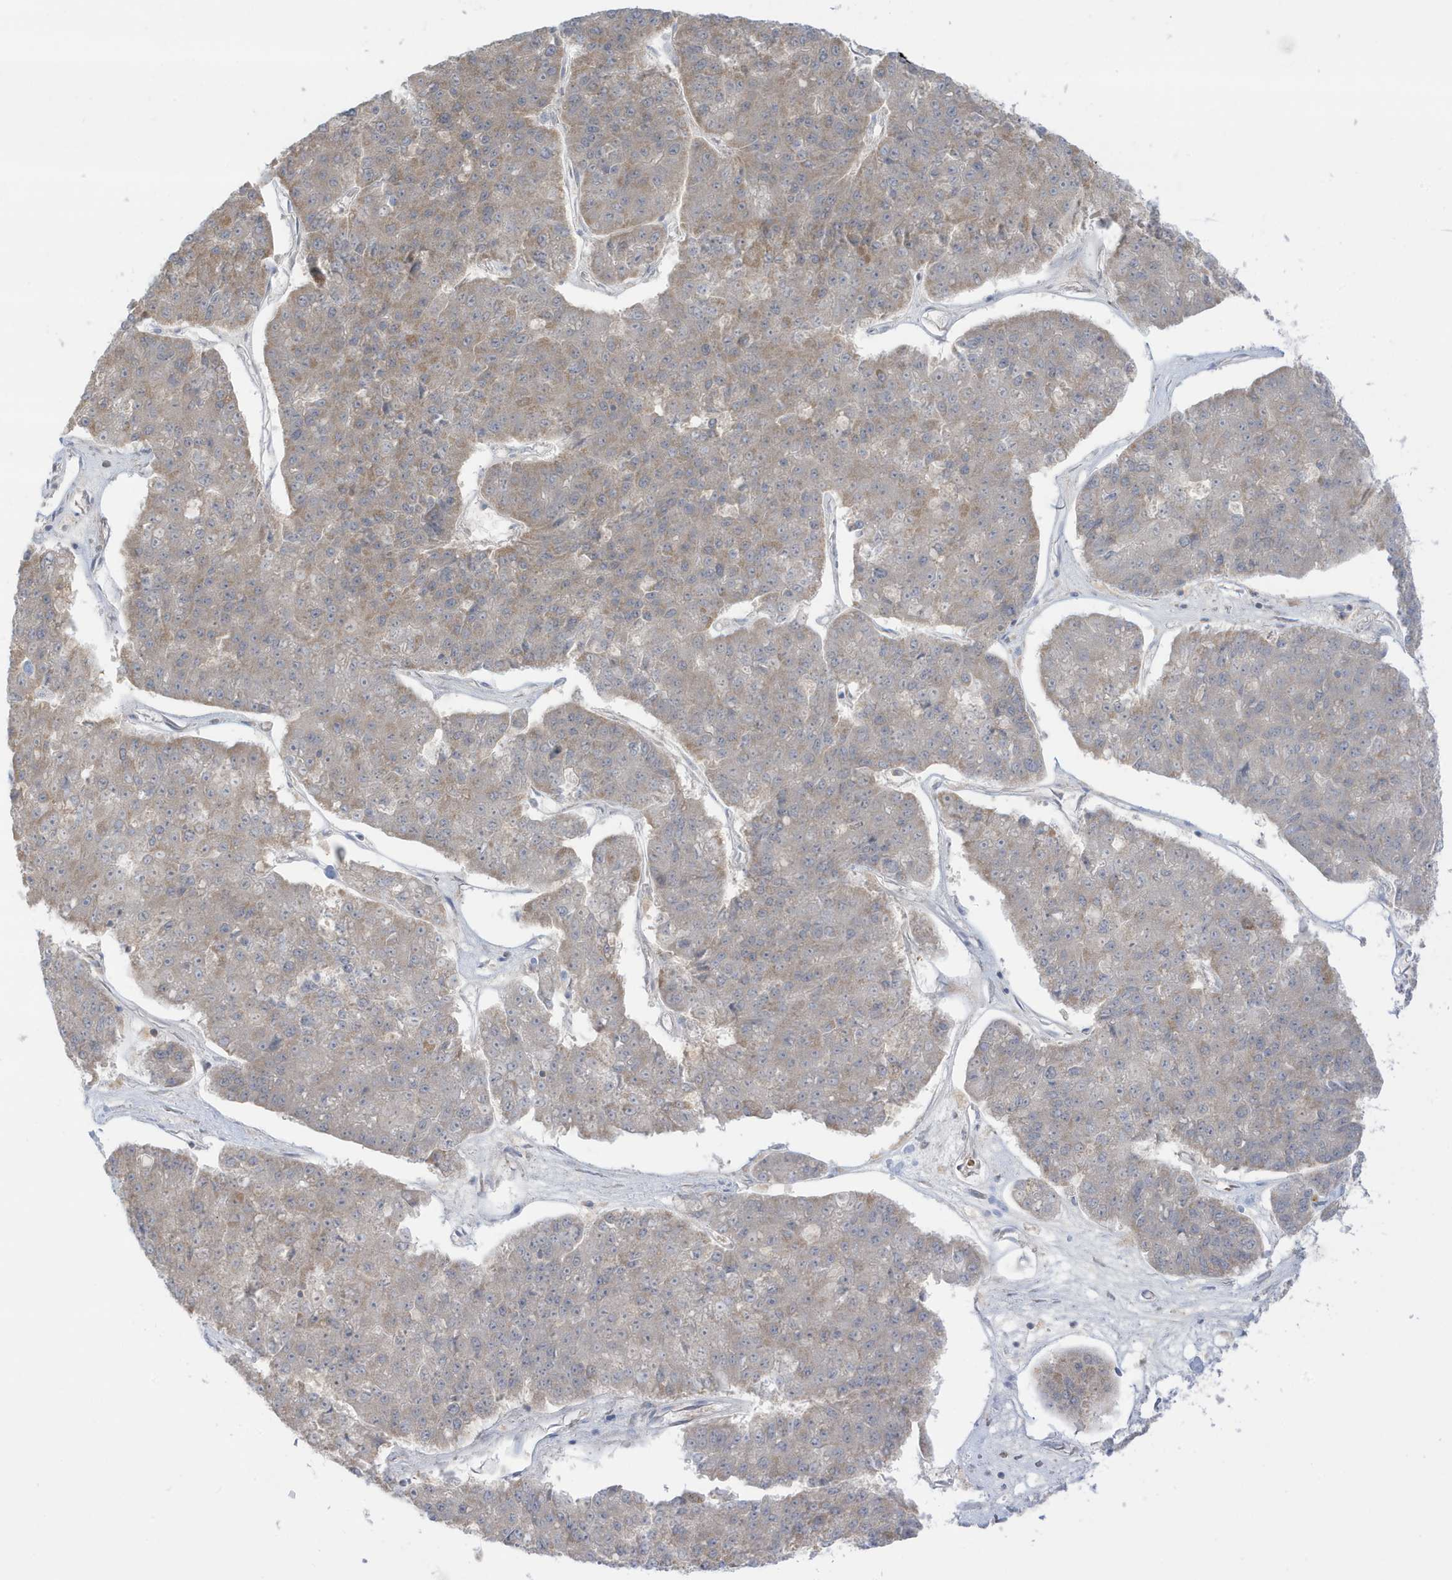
{"staining": {"intensity": "weak", "quantity": "25%-75%", "location": "cytoplasmic/membranous"}, "tissue": "pancreatic cancer", "cell_type": "Tumor cells", "image_type": "cancer", "snomed": [{"axis": "morphology", "description": "Adenocarcinoma, NOS"}, {"axis": "topography", "description": "Pancreas"}], "caption": "DAB (3,3'-diaminobenzidine) immunohistochemical staining of pancreatic cancer (adenocarcinoma) displays weak cytoplasmic/membranous protein positivity in about 25%-75% of tumor cells.", "gene": "NPPC", "patient": {"sex": "male", "age": 50}}